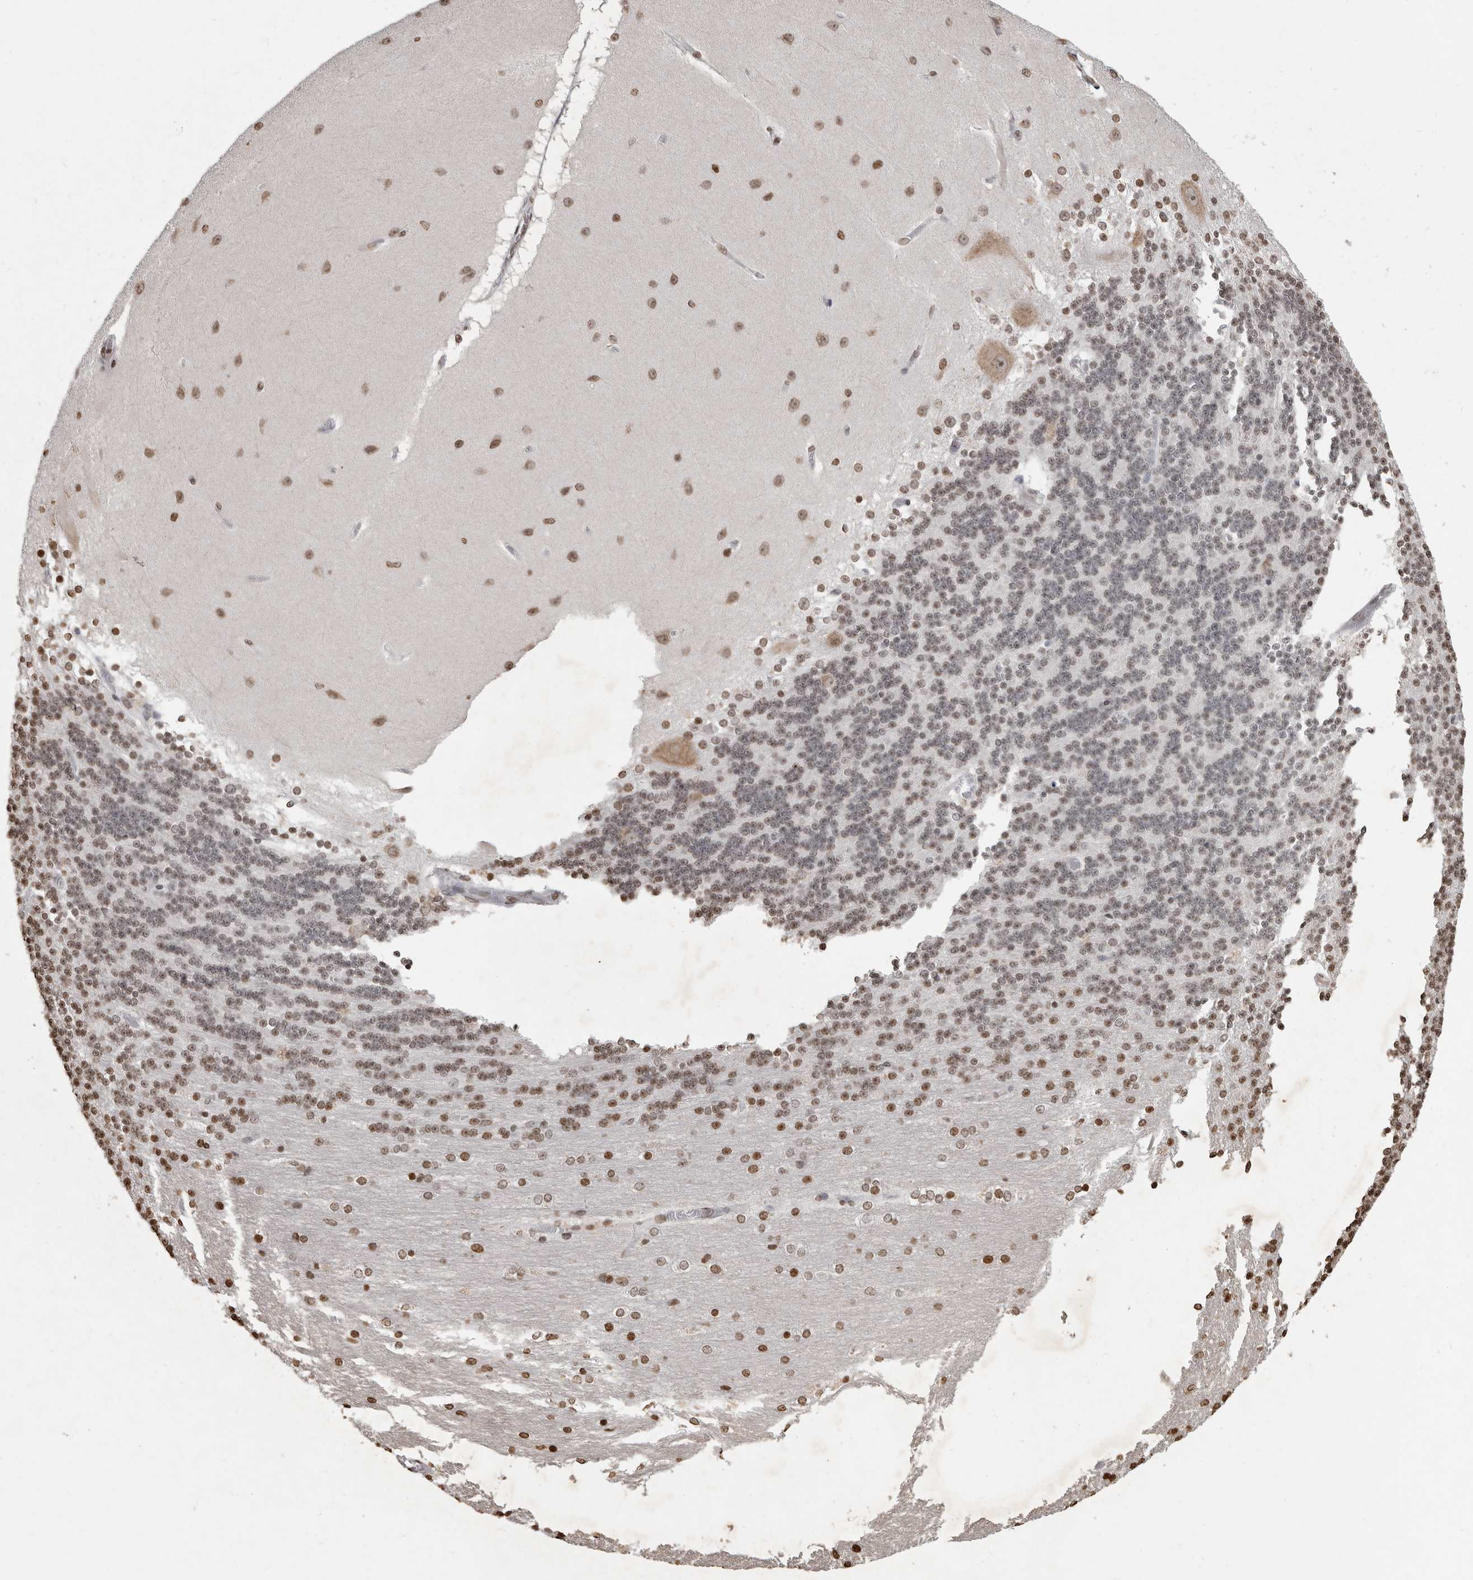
{"staining": {"intensity": "moderate", "quantity": "<25%", "location": "nuclear"}, "tissue": "cerebellum", "cell_type": "Cells in granular layer", "image_type": "normal", "snomed": [{"axis": "morphology", "description": "Normal tissue, NOS"}, {"axis": "topography", "description": "Cerebellum"}], "caption": "Cerebellum stained for a protein demonstrates moderate nuclear positivity in cells in granular layer. (DAB (3,3'-diaminobenzidine) = brown stain, brightfield microscopy at high magnification).", "gene": "WDR45", "patient": {"sex": "female", "age": 54}}